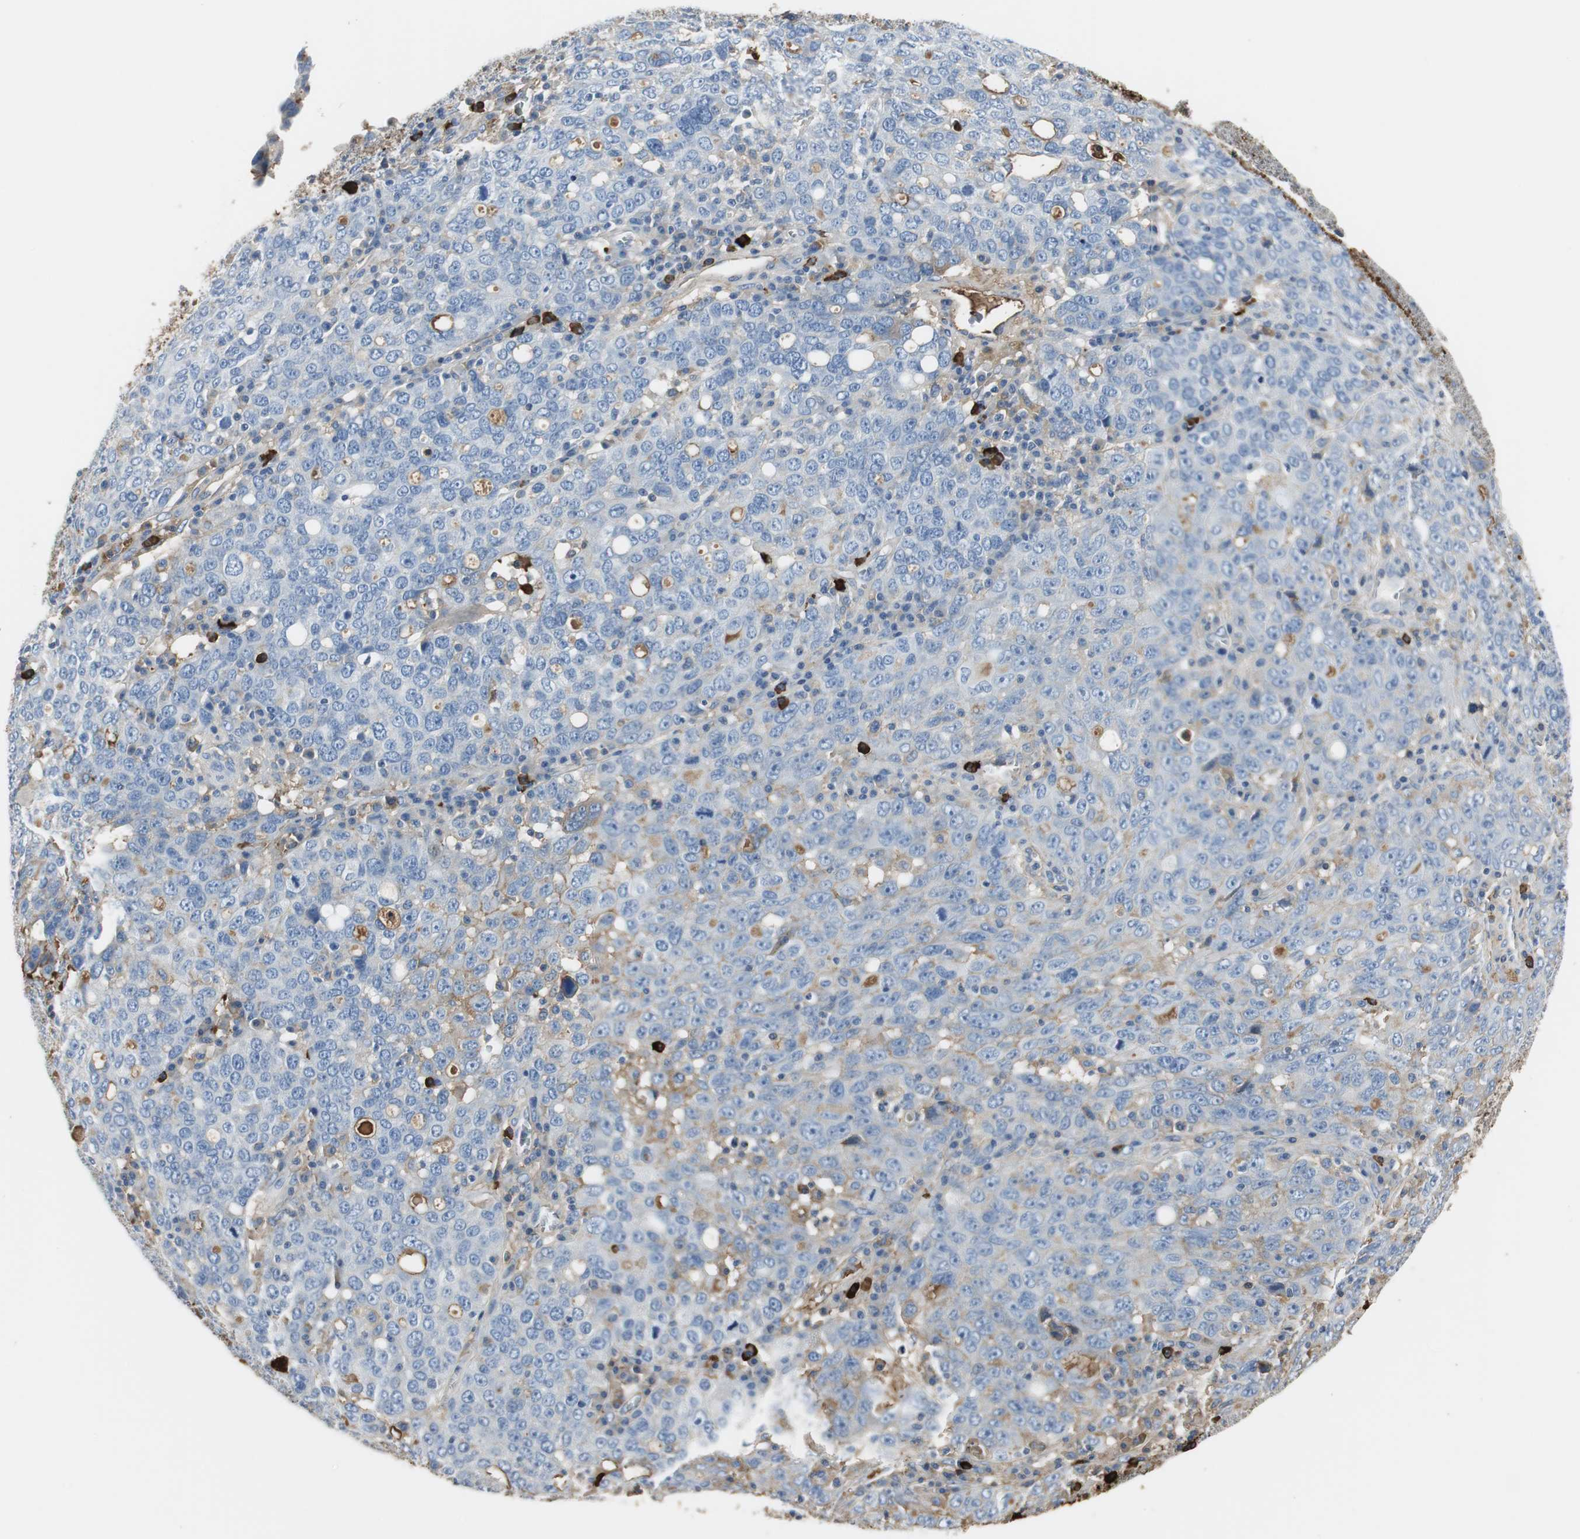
{"staining": {"intensity": "weak", "quantity": "25%-75%", "location": "cytoplasmic/membranous"}, "tissue": "ovarian cancer", "cell_type": "Tumor cells", "image_type": "cancer", "snomed": [{"axis": "morphology", "description": "Carcinoma, endometroid"}, {"axis": "topography", "description": "Ovary"}], "caption": "IHC image of neoplastic tissue: human endometroid carcinoma (ovarian) stained using immunohistochemistry exhibits low levels of weak protein expression localized specifically in the cytoplasmic/membranous of tumor cells, appearing as a cytoplasmic/membranous brown color.", "gene": "IGHA1", "patient": {"sex": "female", "age": 62}}